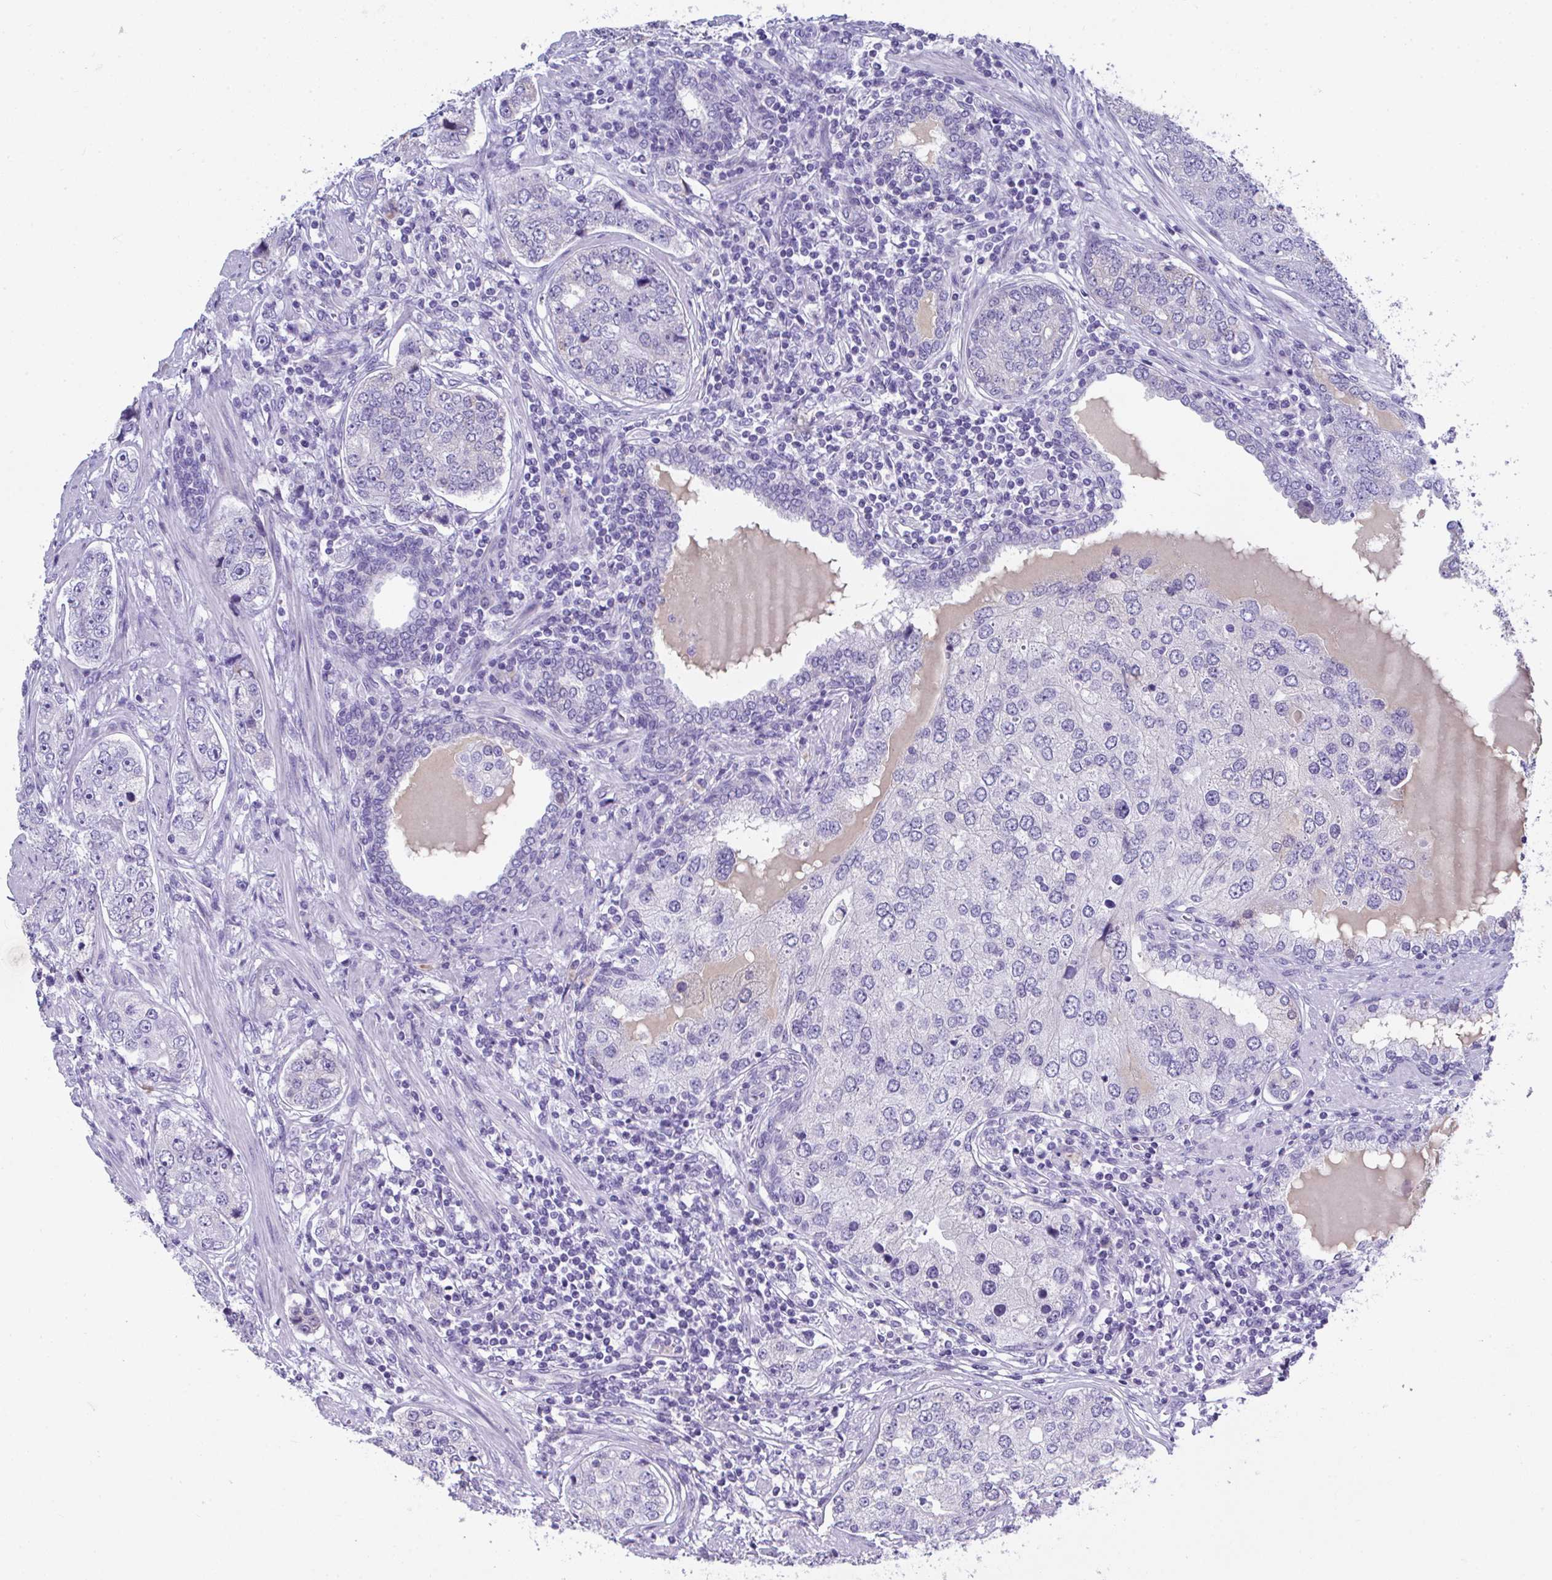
{"staining": {"intensity": "negative", "quantity": "none", "location": "none"}, "tissue": "prostate cancer", "cell_type": "Tumor cells", "image_type": "cancer", "snomed": [{"axis": "morphology", "description": "Adenocarcinoma, High grade"}, {"axis": "topography", "description": "Prostate"}], "caption": "Micrograph shows no significant protein positivity in tumor cells of prostate cancer.", "gene": "COA5", "patient": {"sex": "male", "age": 60}}